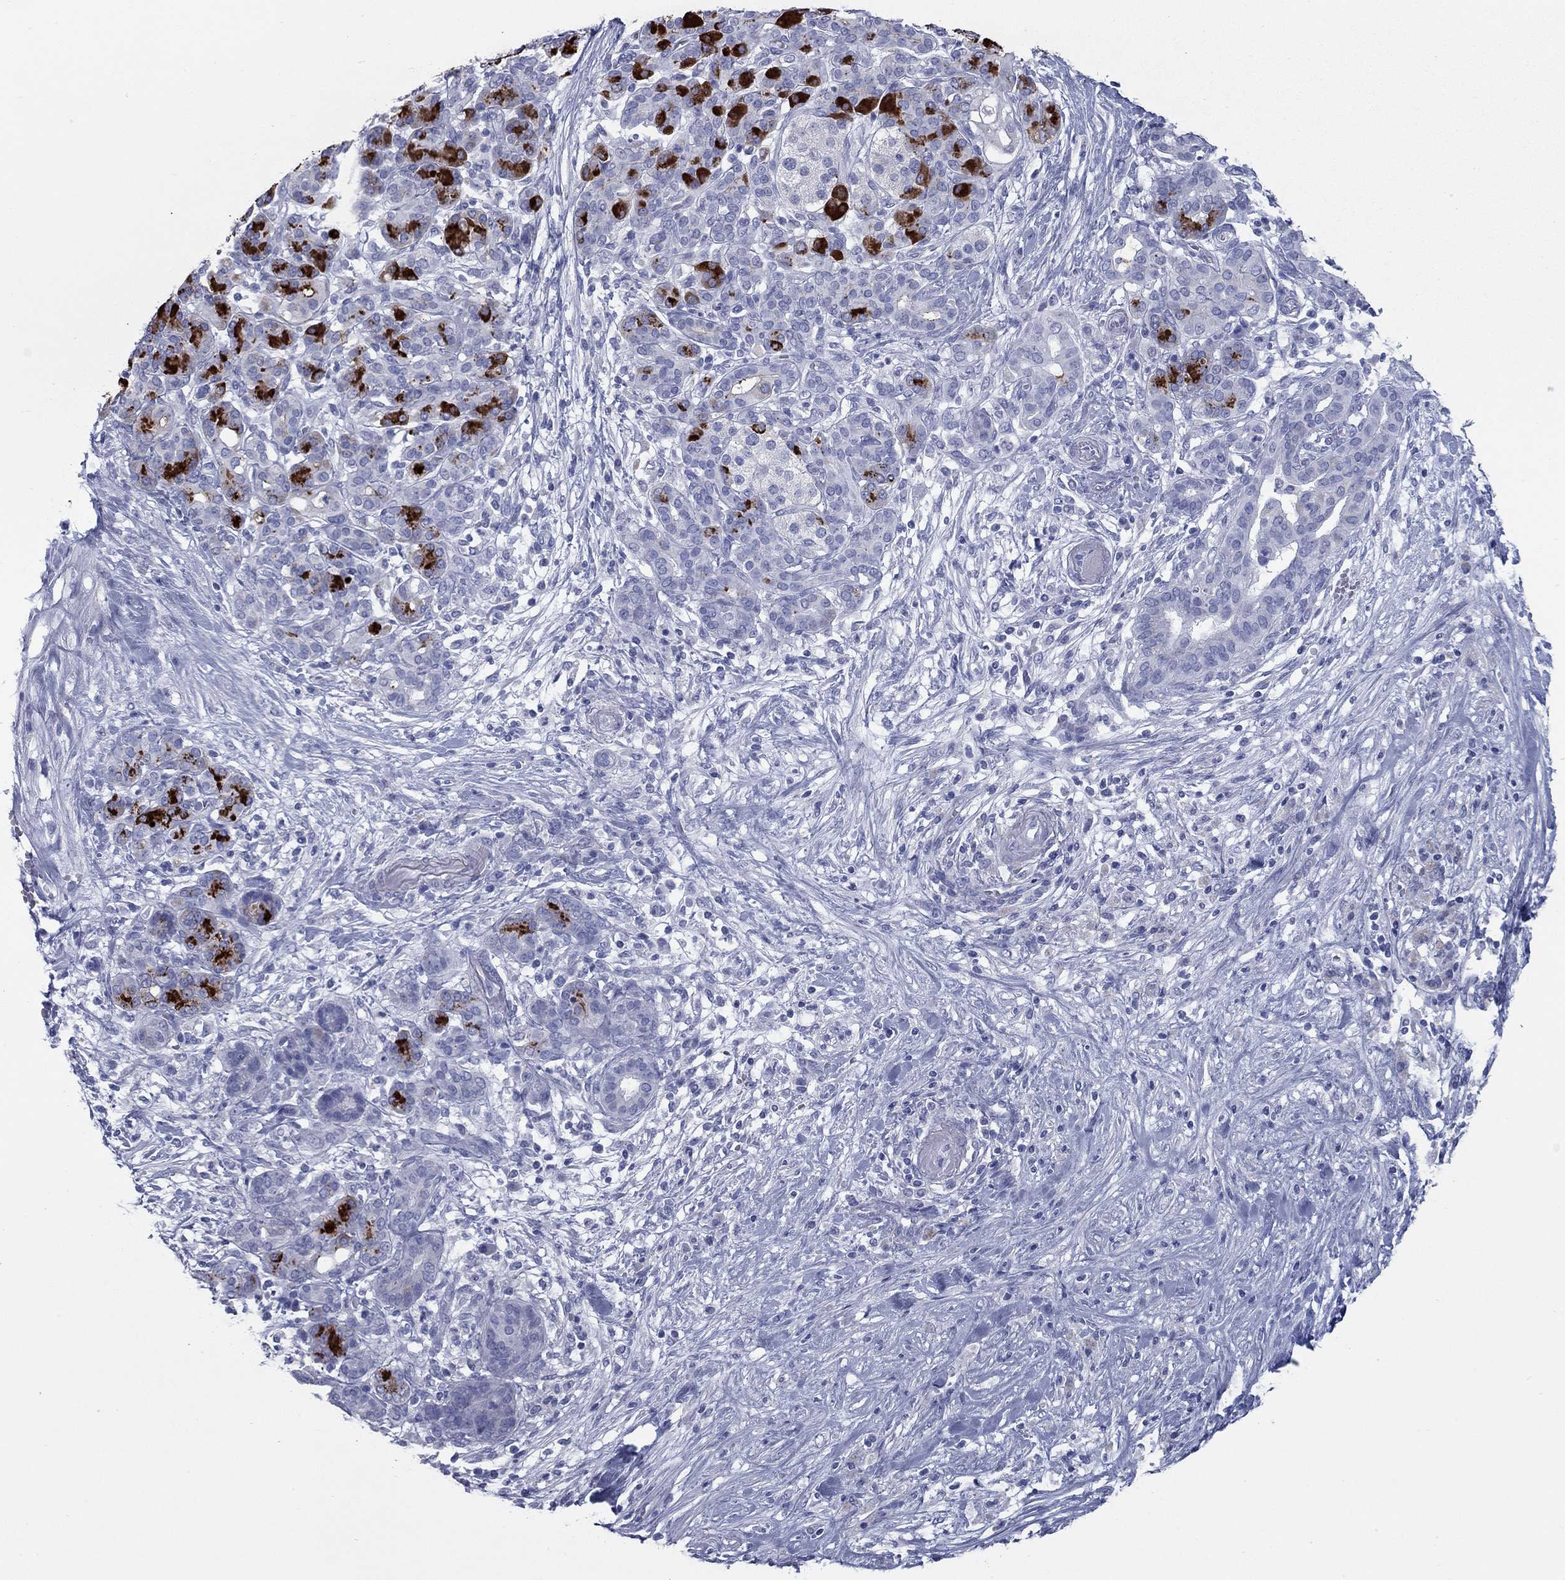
{"staining": {"intensity": "strong", "quantity": "<25%", "location": "cytoplasmic/membranous"}, "tissue": "pancreatic cancer", "cell_type": "Tumor cells", "image_type": "cancer", "snomed": [{"axis": "morphology", "description": "Adenocarcinoma, NOS"}, {"axis": "topography", "description": "Pancreas"}], "caption": "Immunohistochemical staining of pancreatic cancer (adenocarcinoma) shows strong cytoplasmic/membranous protein staining in approximately <25% of tumor cells. The staining is performed using DAB (3,3'-diaminobenzidine) brown chromogen to label protein expression. The nuclei are counter-stained blue using hematoxylin.", "gene": "KIRREL2", "patient": {"sex": "male", "age": 44}}